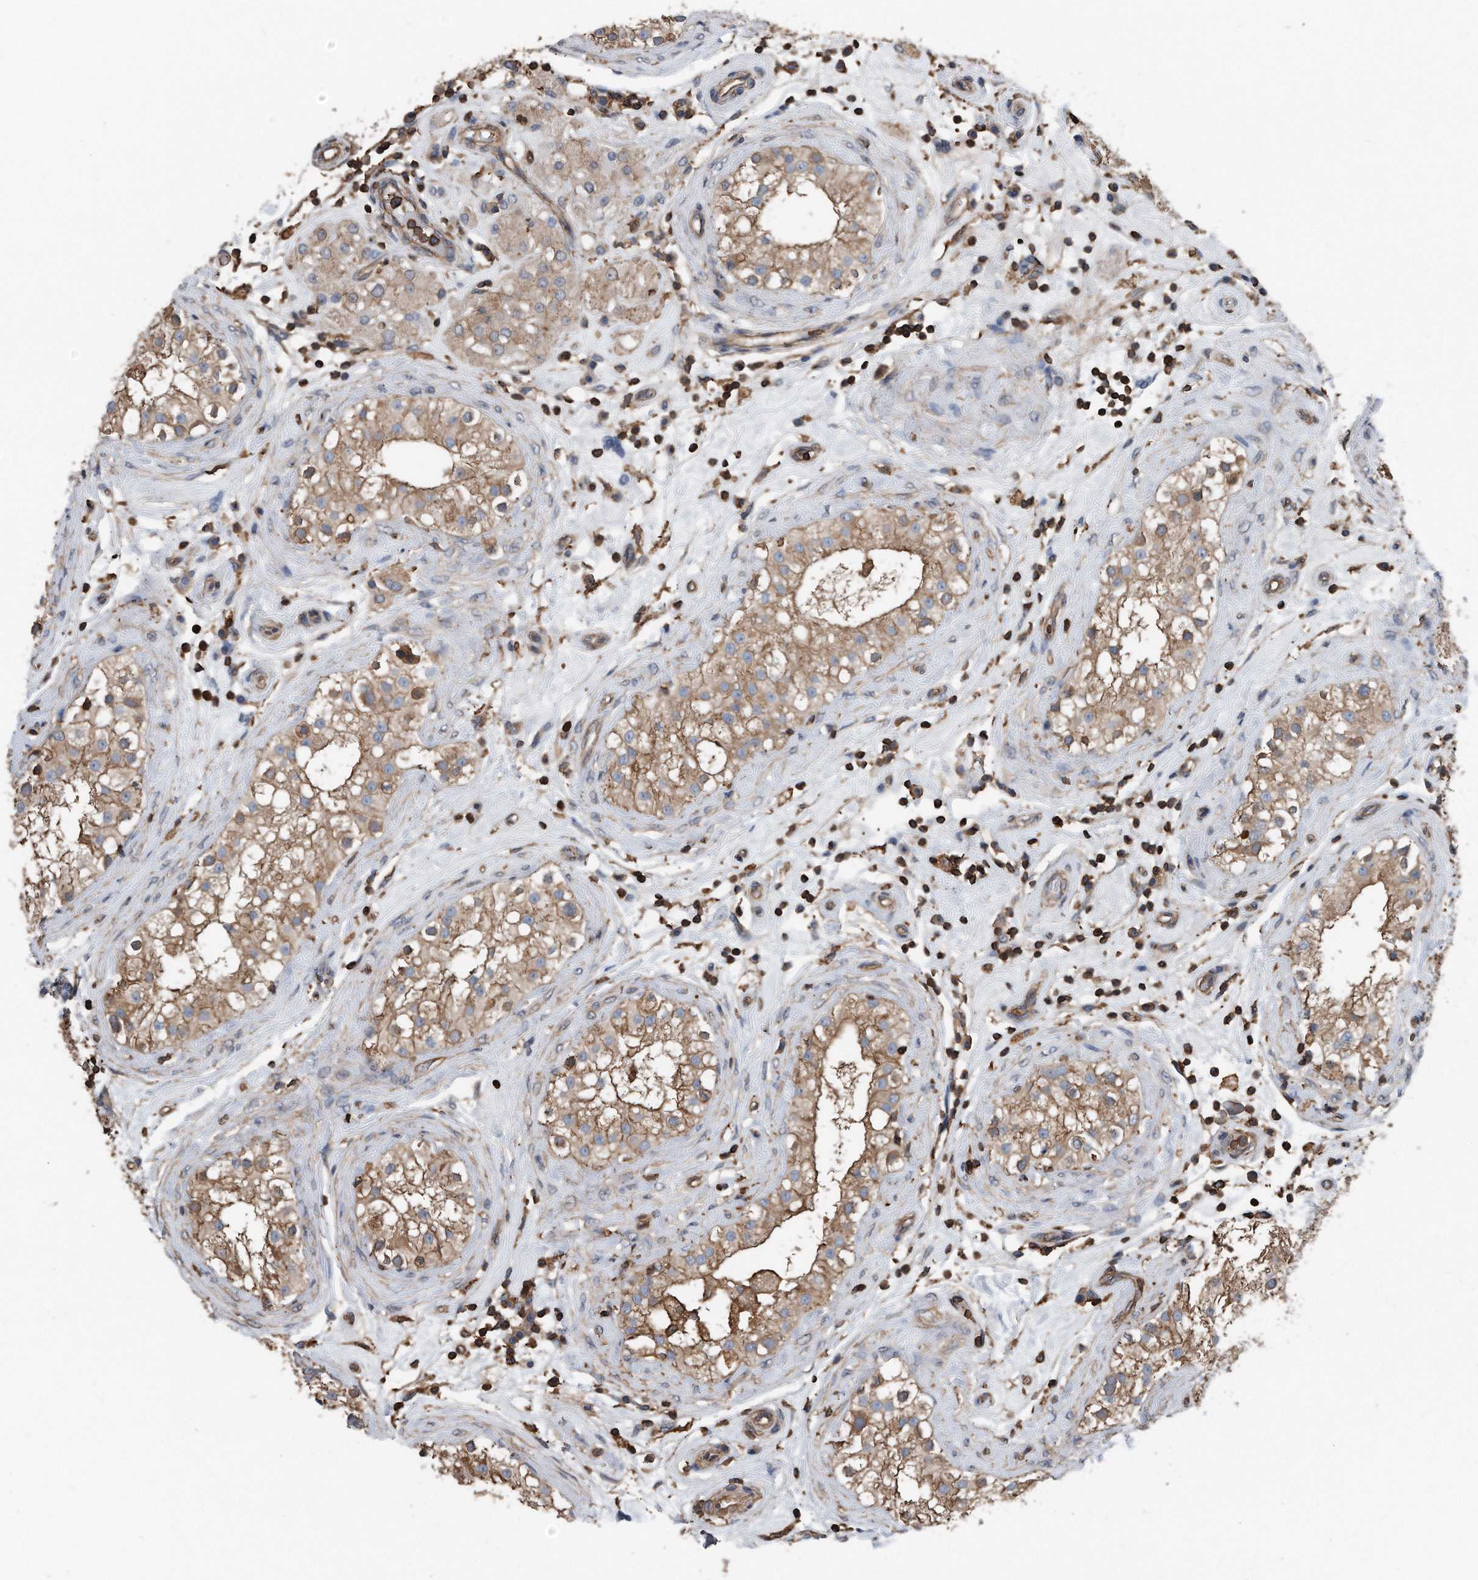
{"staining": {"intensity": "moderate", "quantity": ">75%", "location": "cytoplasmic/membranous"}, "tissue": "testis", "cell_type": "Cells in seminiferous ducts", "image_type": "normal", "snomed": [{"axis": "morphology", "description": "Normal tissue, NOS"}, {"axis": "topography", "description": "Testis"}], "caption": "This is a histology image of immunohistochemistry staining of benign testis, which shows moderate positivity in the cytoplasmic/membranous of cells in seminiferous ducts.", "gene": "RSPO3", "patient": {"sex": "male", "age": 84}}